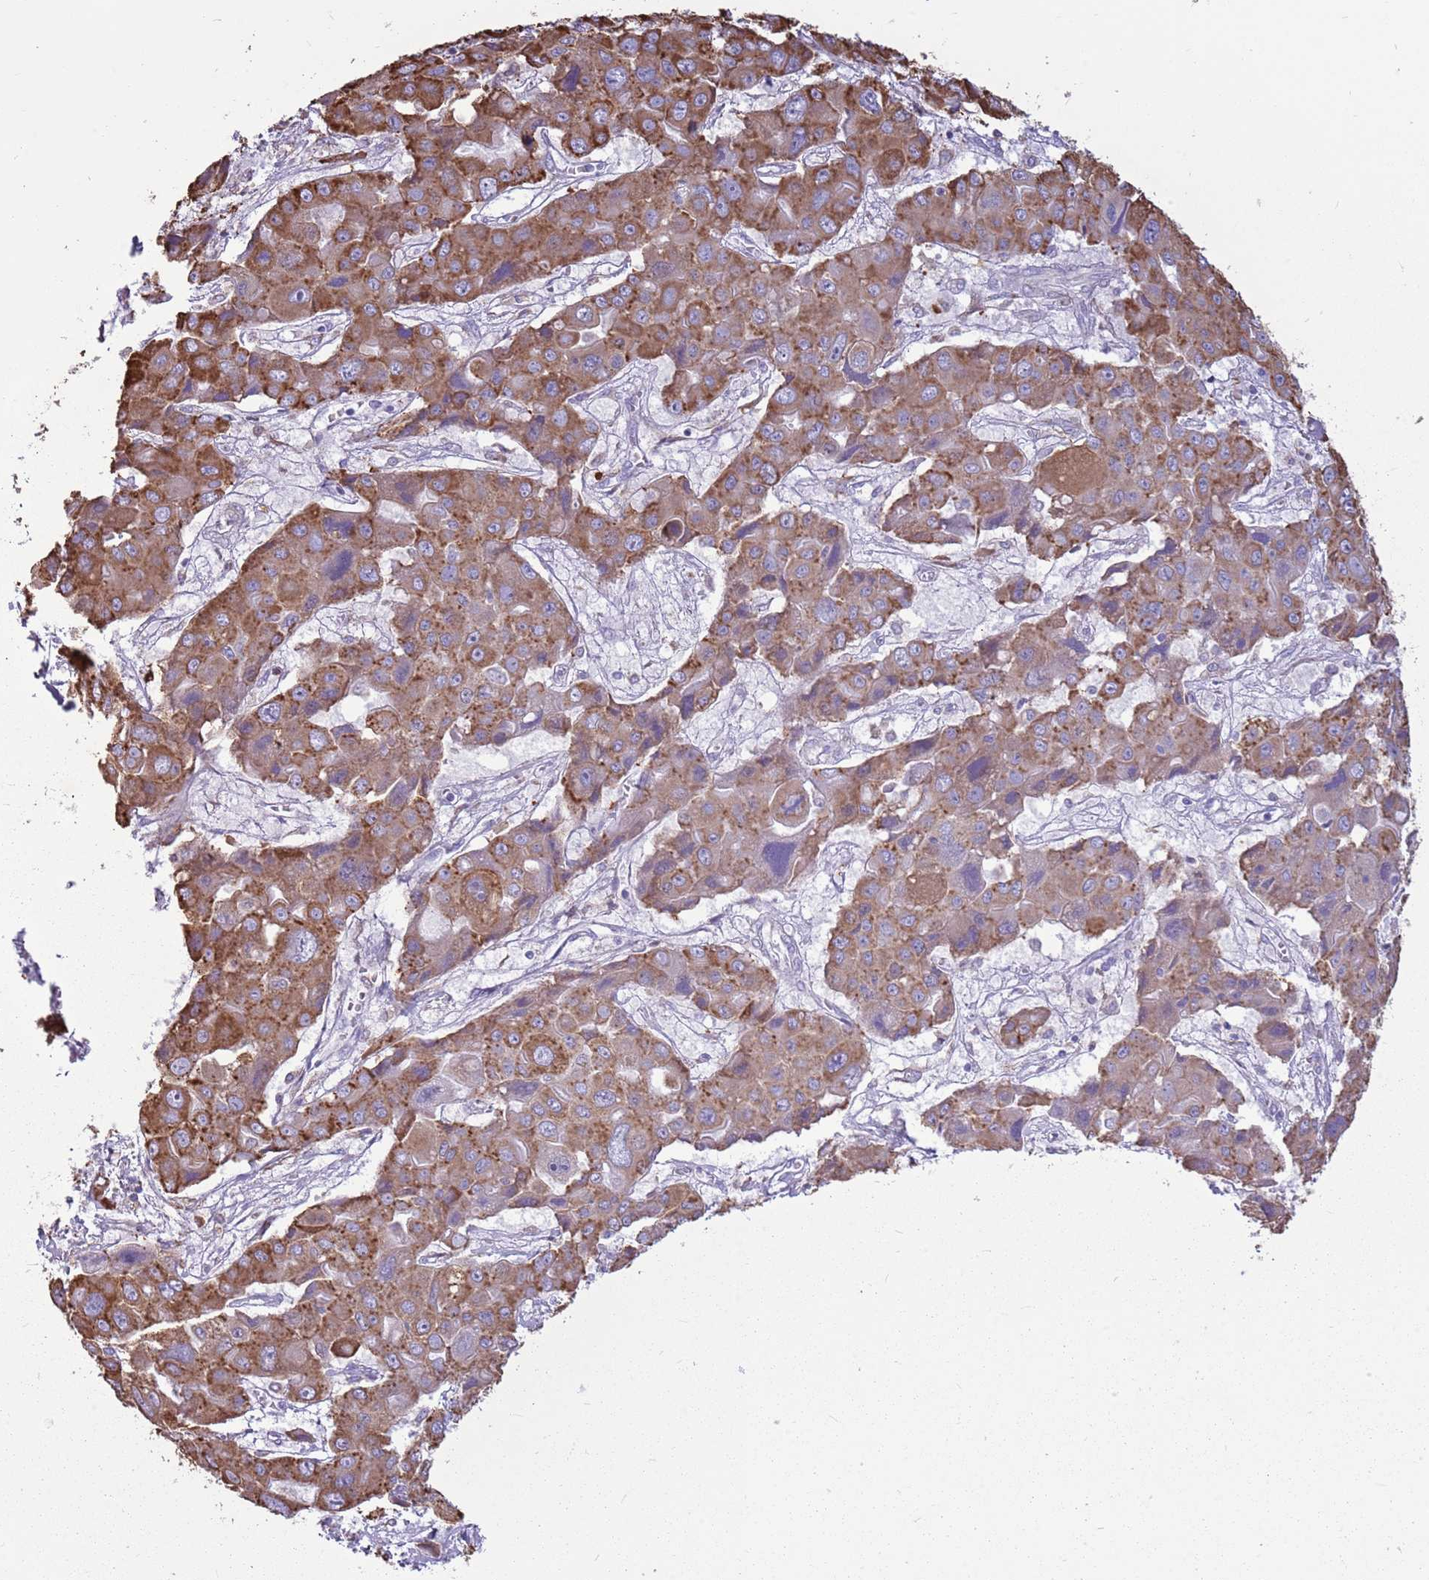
{"staining": {"intensity": "moderate", "quantity": ">75%", "location": "cytoplasmic/membranous"}, "tissue": "liver cancer", "cell_type": "Tumor cells", "image_type": "cancer", "snomed": [{"axis": "morphology", "description": "Cholangiocarcinoma"}, {"axis": "topography", "description": "Liver"}], "caption": "Moderate cytoplasmic/membranous protein expression is present in about >75% of tumor cells in cholangiocarcinoma (liver).", "gene": "KCTD19", "patient": {"sex": "male", "age": 67}}